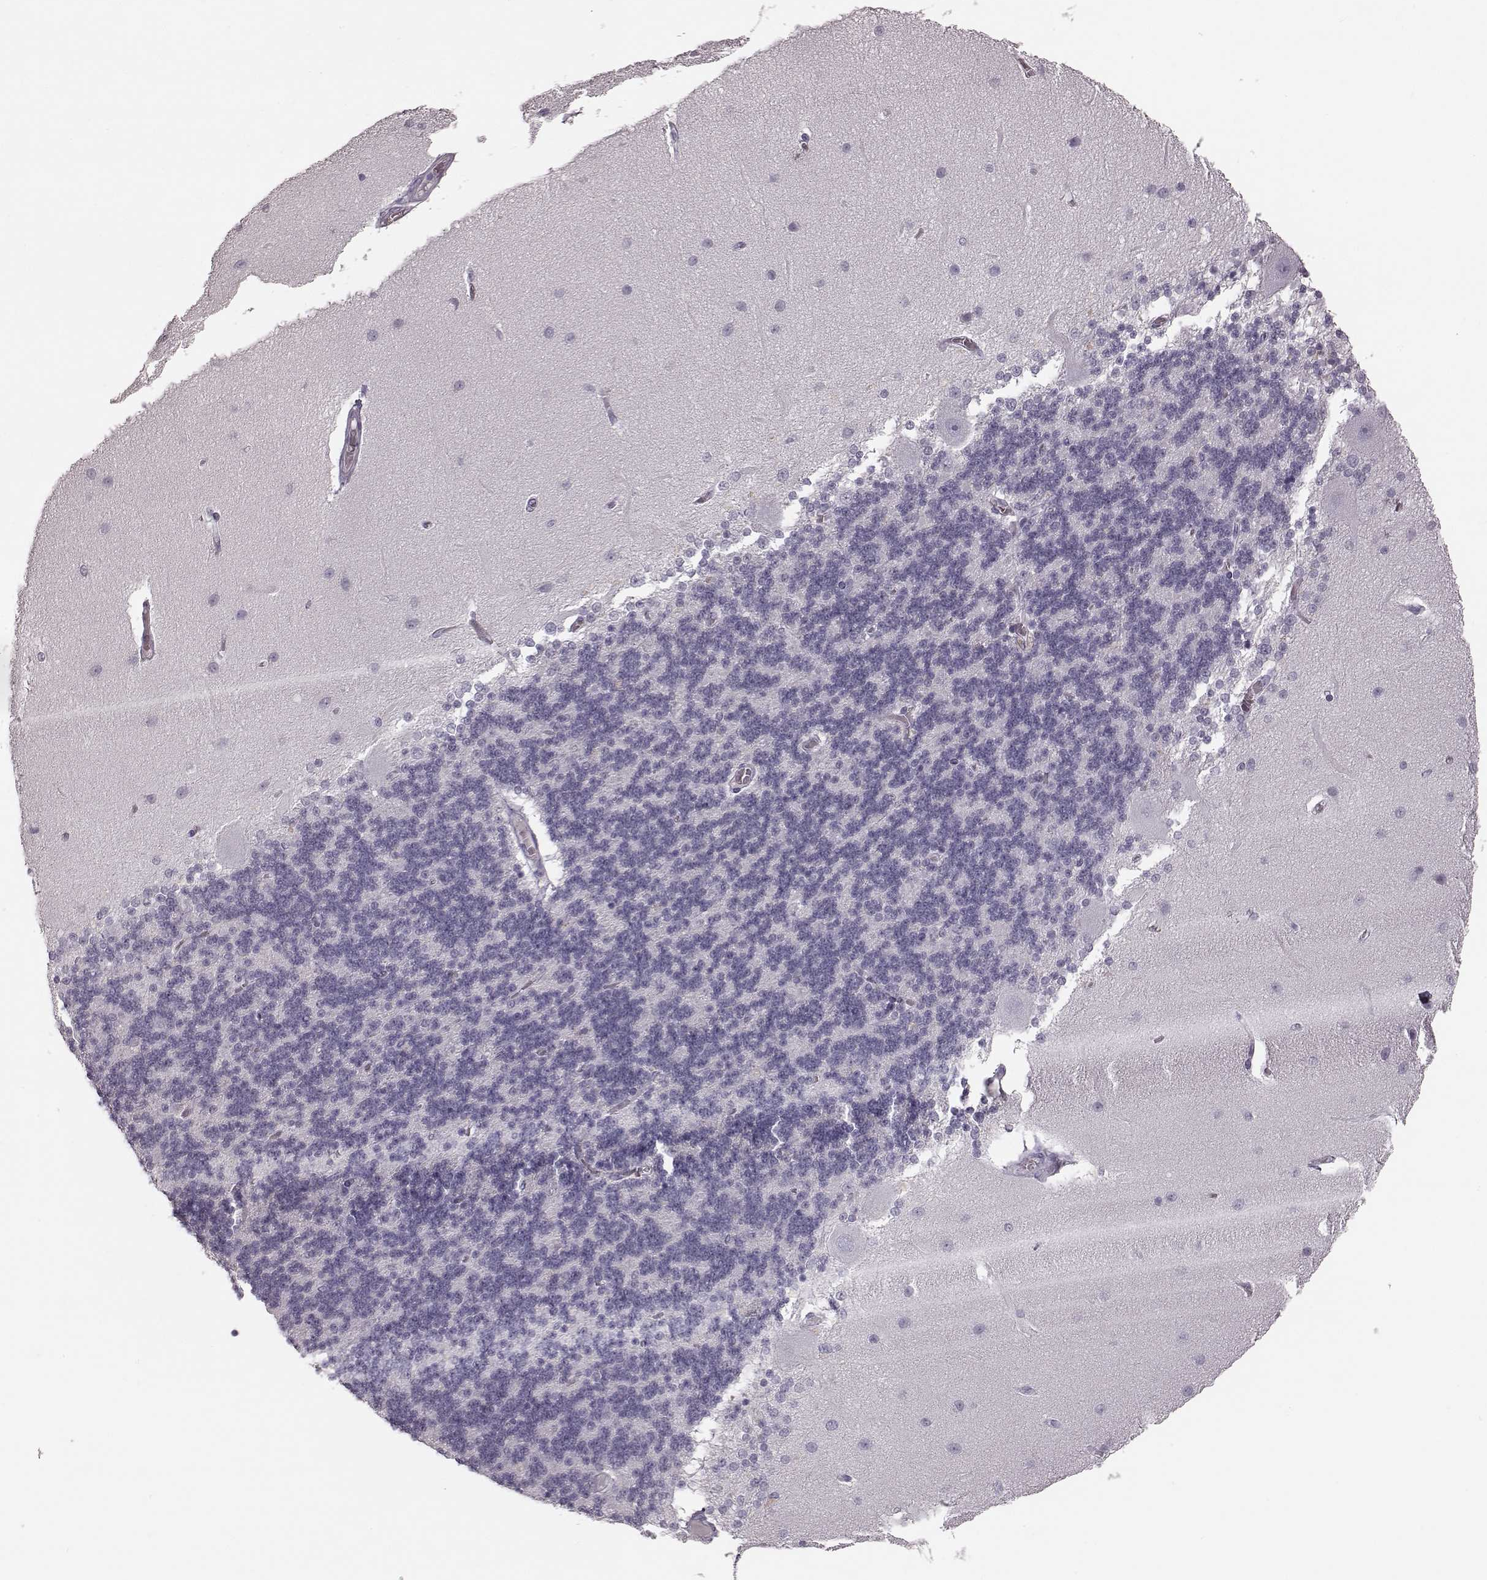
{"staining": {"intensity": "negative", "quantity": "none", "location": "none"}, "tissue": "cerebellum", "cell_type": "Cells in granular layer", "image_type": "normal", "snomed": [{"axis": "morphology", "description": "Normal tissue, NOS"}, {"axis": "topography", "description": "Cerebellum"}], "caption": "This is a micrograph of immunohistochemistry (IHC) staining of unremarkable cerebellum, which shows no expression in cells in granular layer. The staining is performed using DAB (3,3'-diaminobenzidine) brown chromogen with nuclei counter-stained in using hematoxylin.", "gene": "ZNF433", "patient": {"sex": "female", "age": 54}}